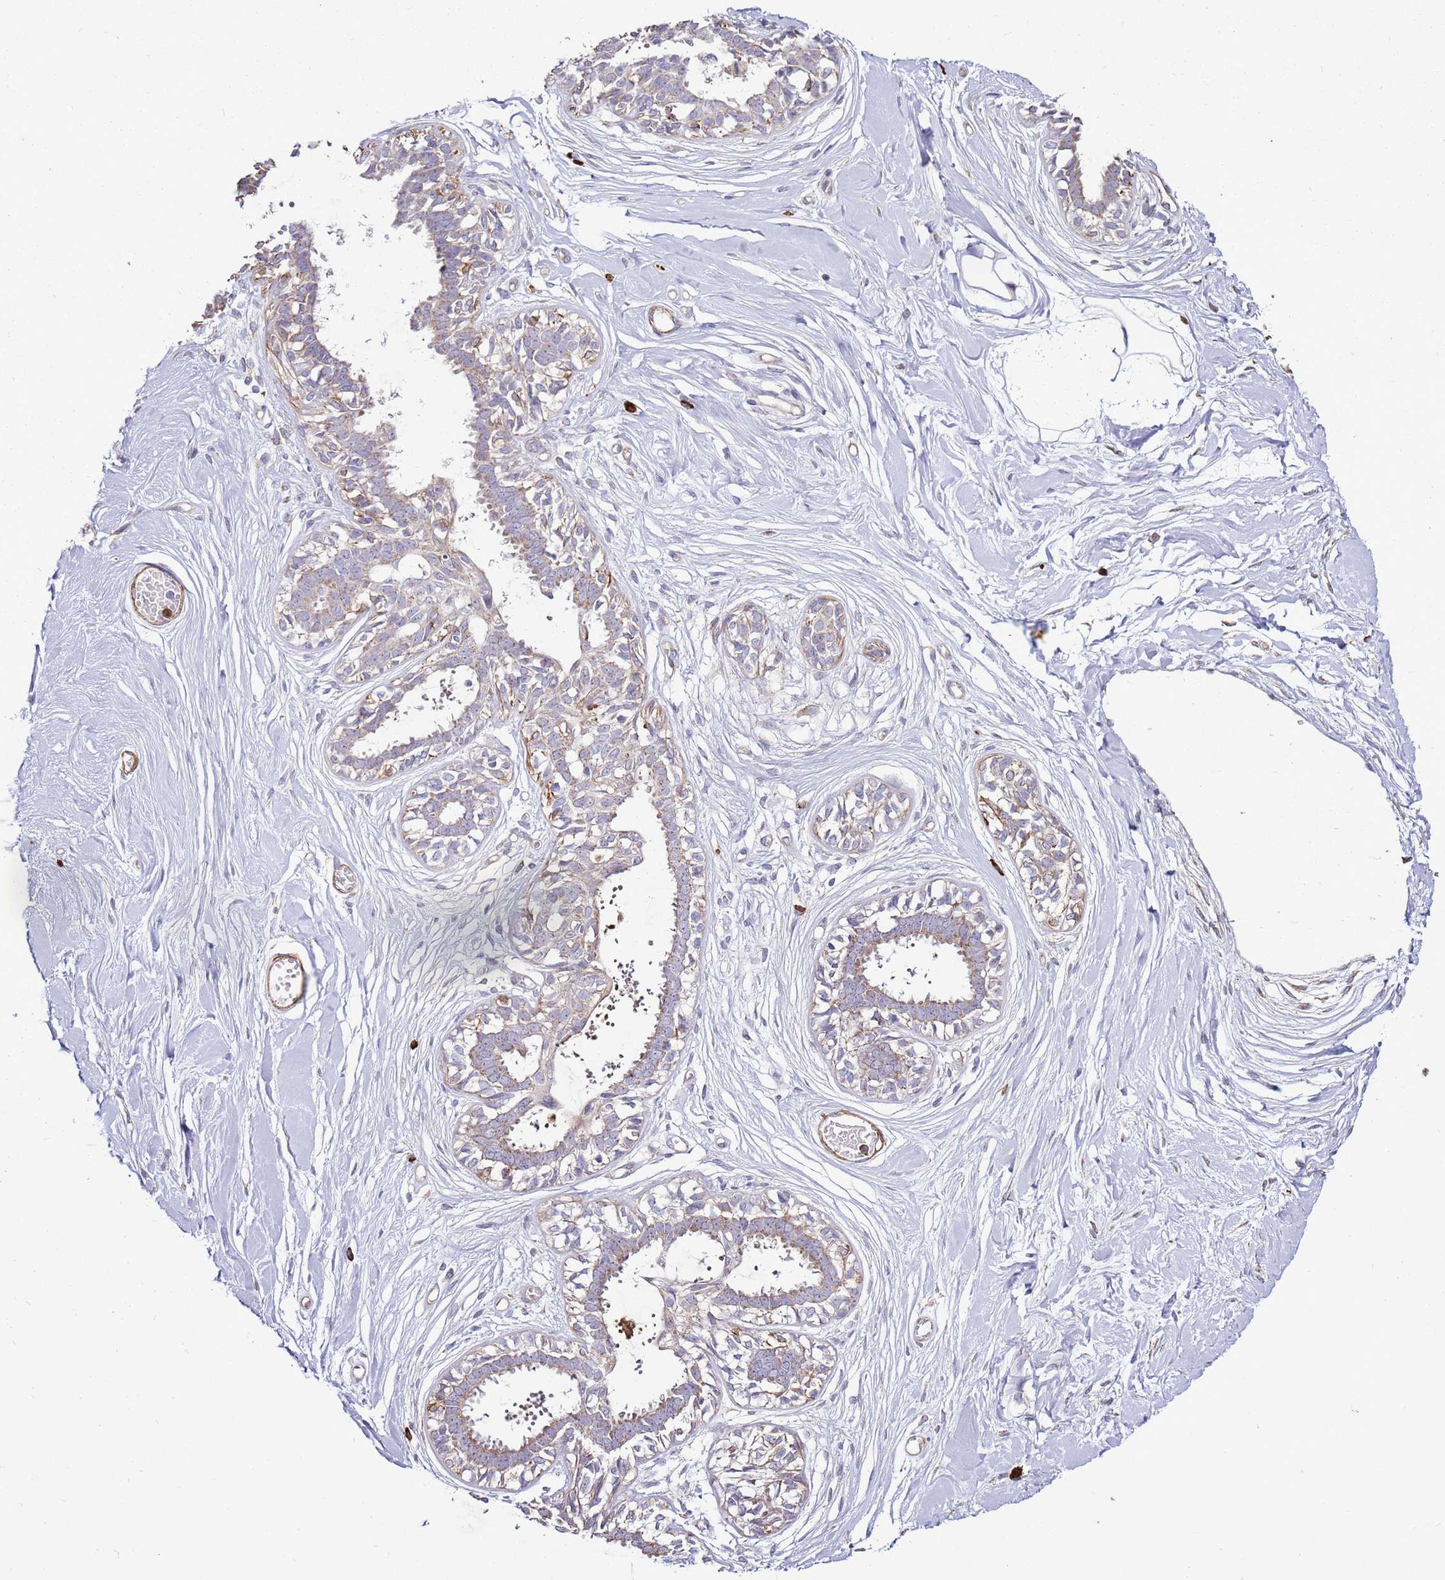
{"staining": {"intensity": "negative", "quantity": "none", "location": "none"}, "tissue": "breast", "cell_type": "Adipocytes", "image_type": "normal", "snomed": [{"axis": "morphology", "description": "Normal tissue, NOS"}, {"axis": "topography", "description": "Breast"}], "caption": "IHC micrograph of unremarkable breast: breast stained with DAB (3,3'-diaminobenzidine) exhibits no significant protein expression in adipocytes. The staining was performed using DAB (3,3'-diaminobenzidine) to visualize the protein expression in brown, while the nuclei were stained in blue with hematoxylin (Magnification: 20x).", "gene": "DDX59", "patient": {"sex": "female", "age": 45}}